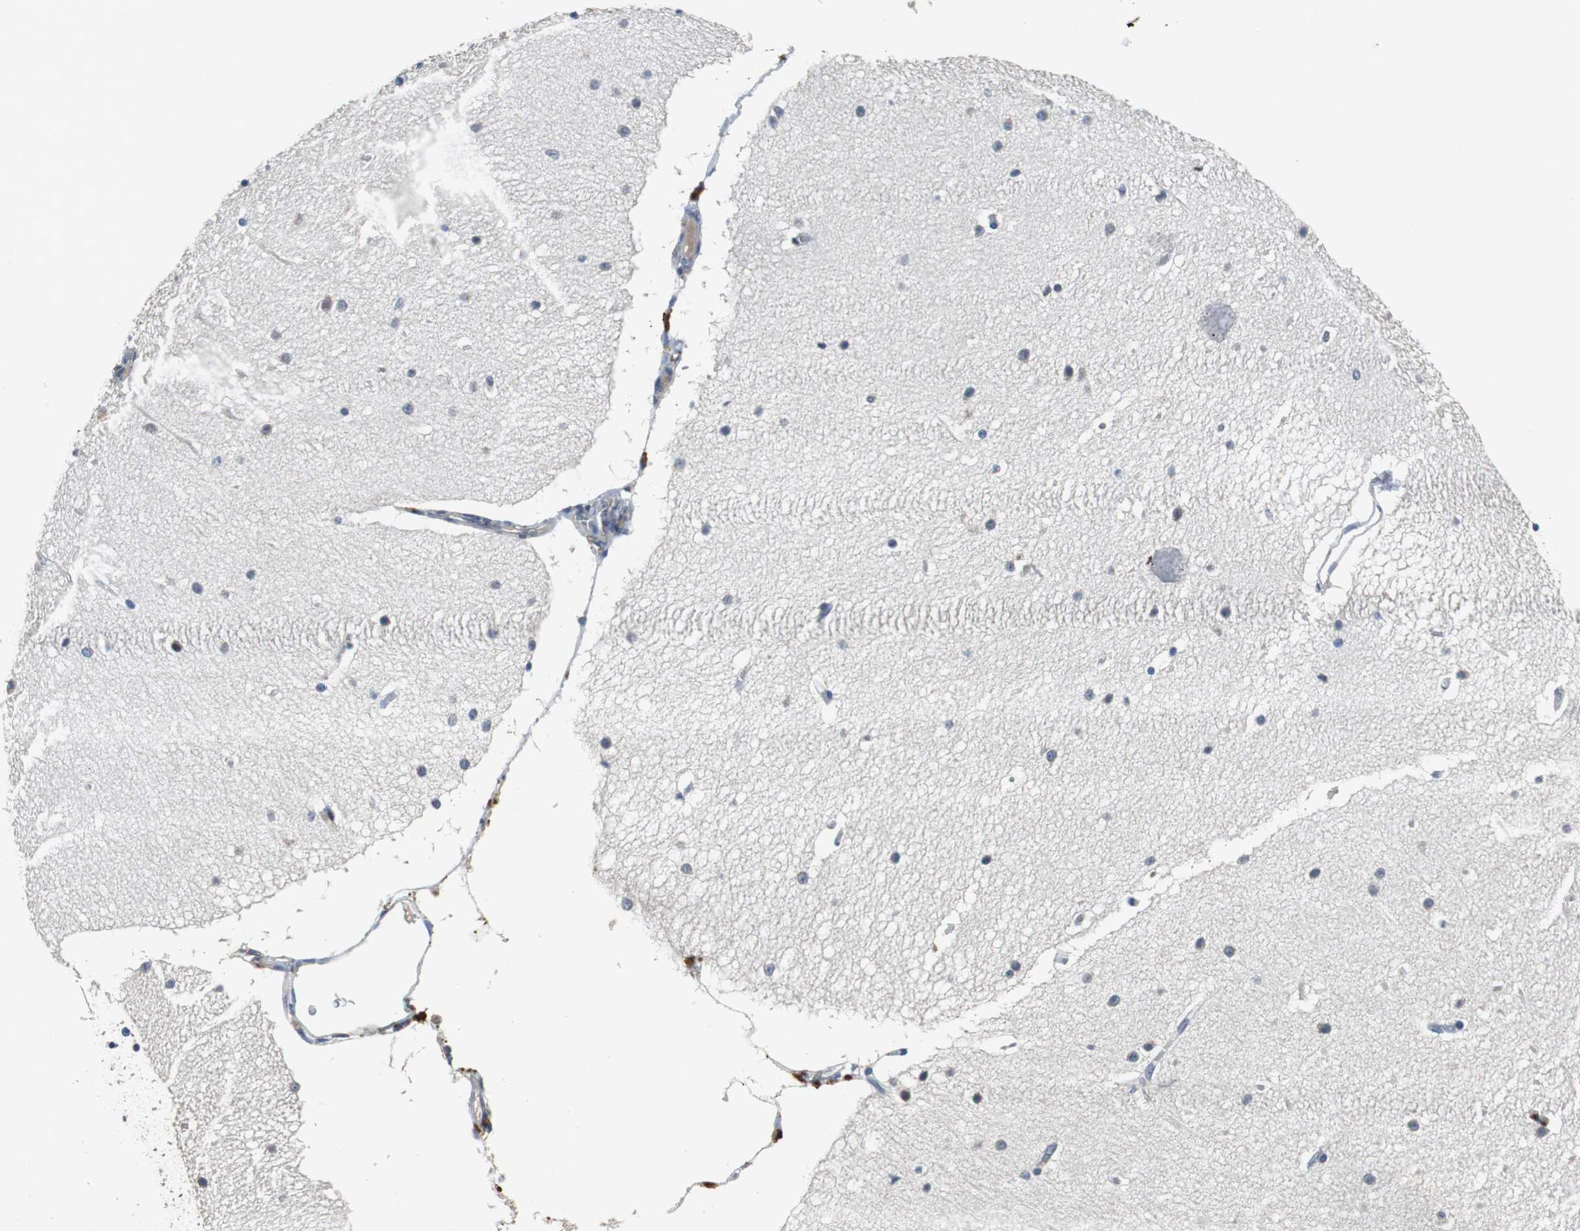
{"staining": {"intensity": "negative", "quantity": "none", "location": "none"}, "tissue": "cerebellum", "cell_type": "Cells in molecular layer", "image_type": "normal", "snomed": [{"axis": "morphology", "description": "Normal tissue, NOS"}, {"axis": "topography", "description": "Cerebellum"}], "caption": "Immunohistochemistry (IHC) photomicrograph of unremarkable cerebellum: cerebellum stained with DAB exhibits no significant protein positivity in cells in molecular layer.", "gene": "MTIF2", "patient": {"sex": "female", "age": 54}}